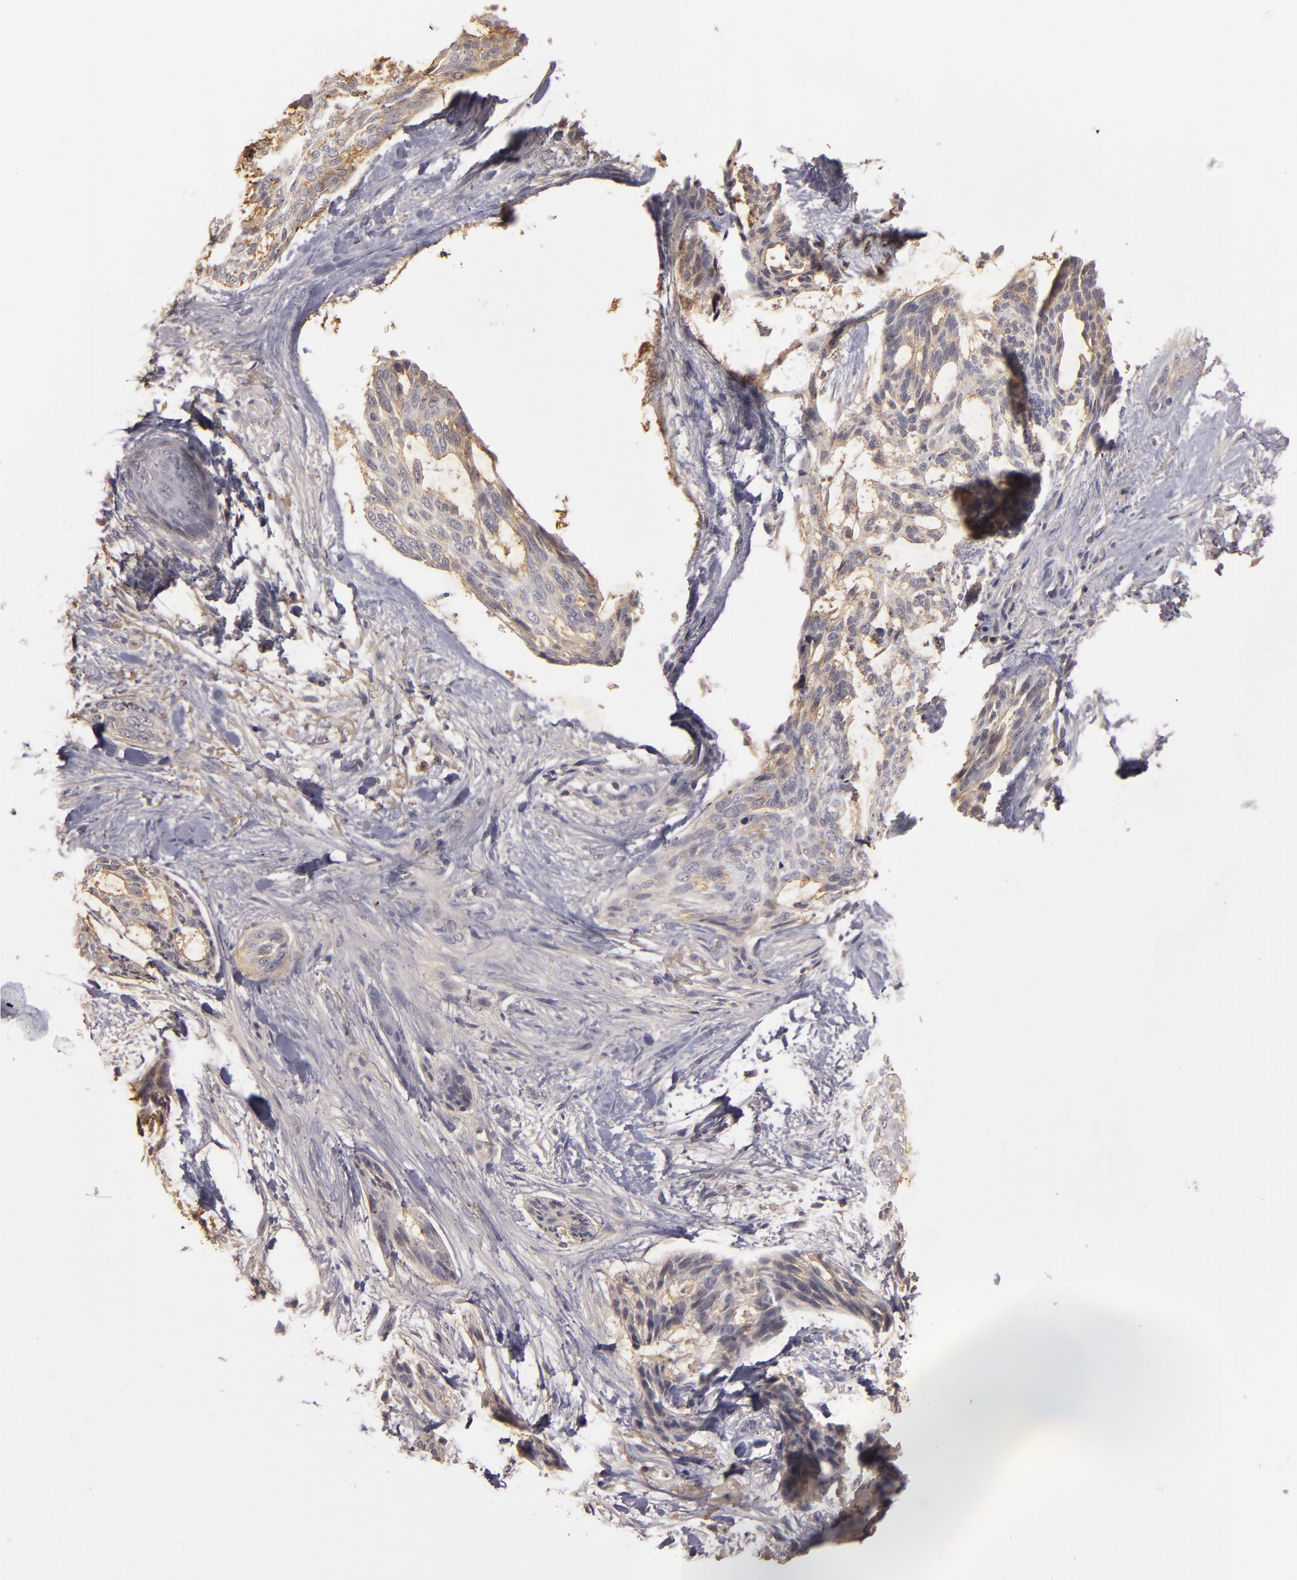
{"staining": {"intensity": "weak", "quantity": "<25%", "location": "cytoplasmic/membranous"}, "tissue": "skin cancer", "cell_type": "Tumor cells", "image_type": "cancer", "snomed": [{"axis": "morphology", "description": "Normal tissue, NOS"}, {"axis": "morphology", "description": "Basal cell carcinoma"}, {"axis": "topography", "description": "Skin"}], "caption": "IHC of human skin basal cell carcinoma displays no positivity in tumor cells. (DAB immunohistochemistry (IHC) with hematoxylin counter stain).", "gene": "MBL2", "patient": {"sex": "female", "age": 71}}